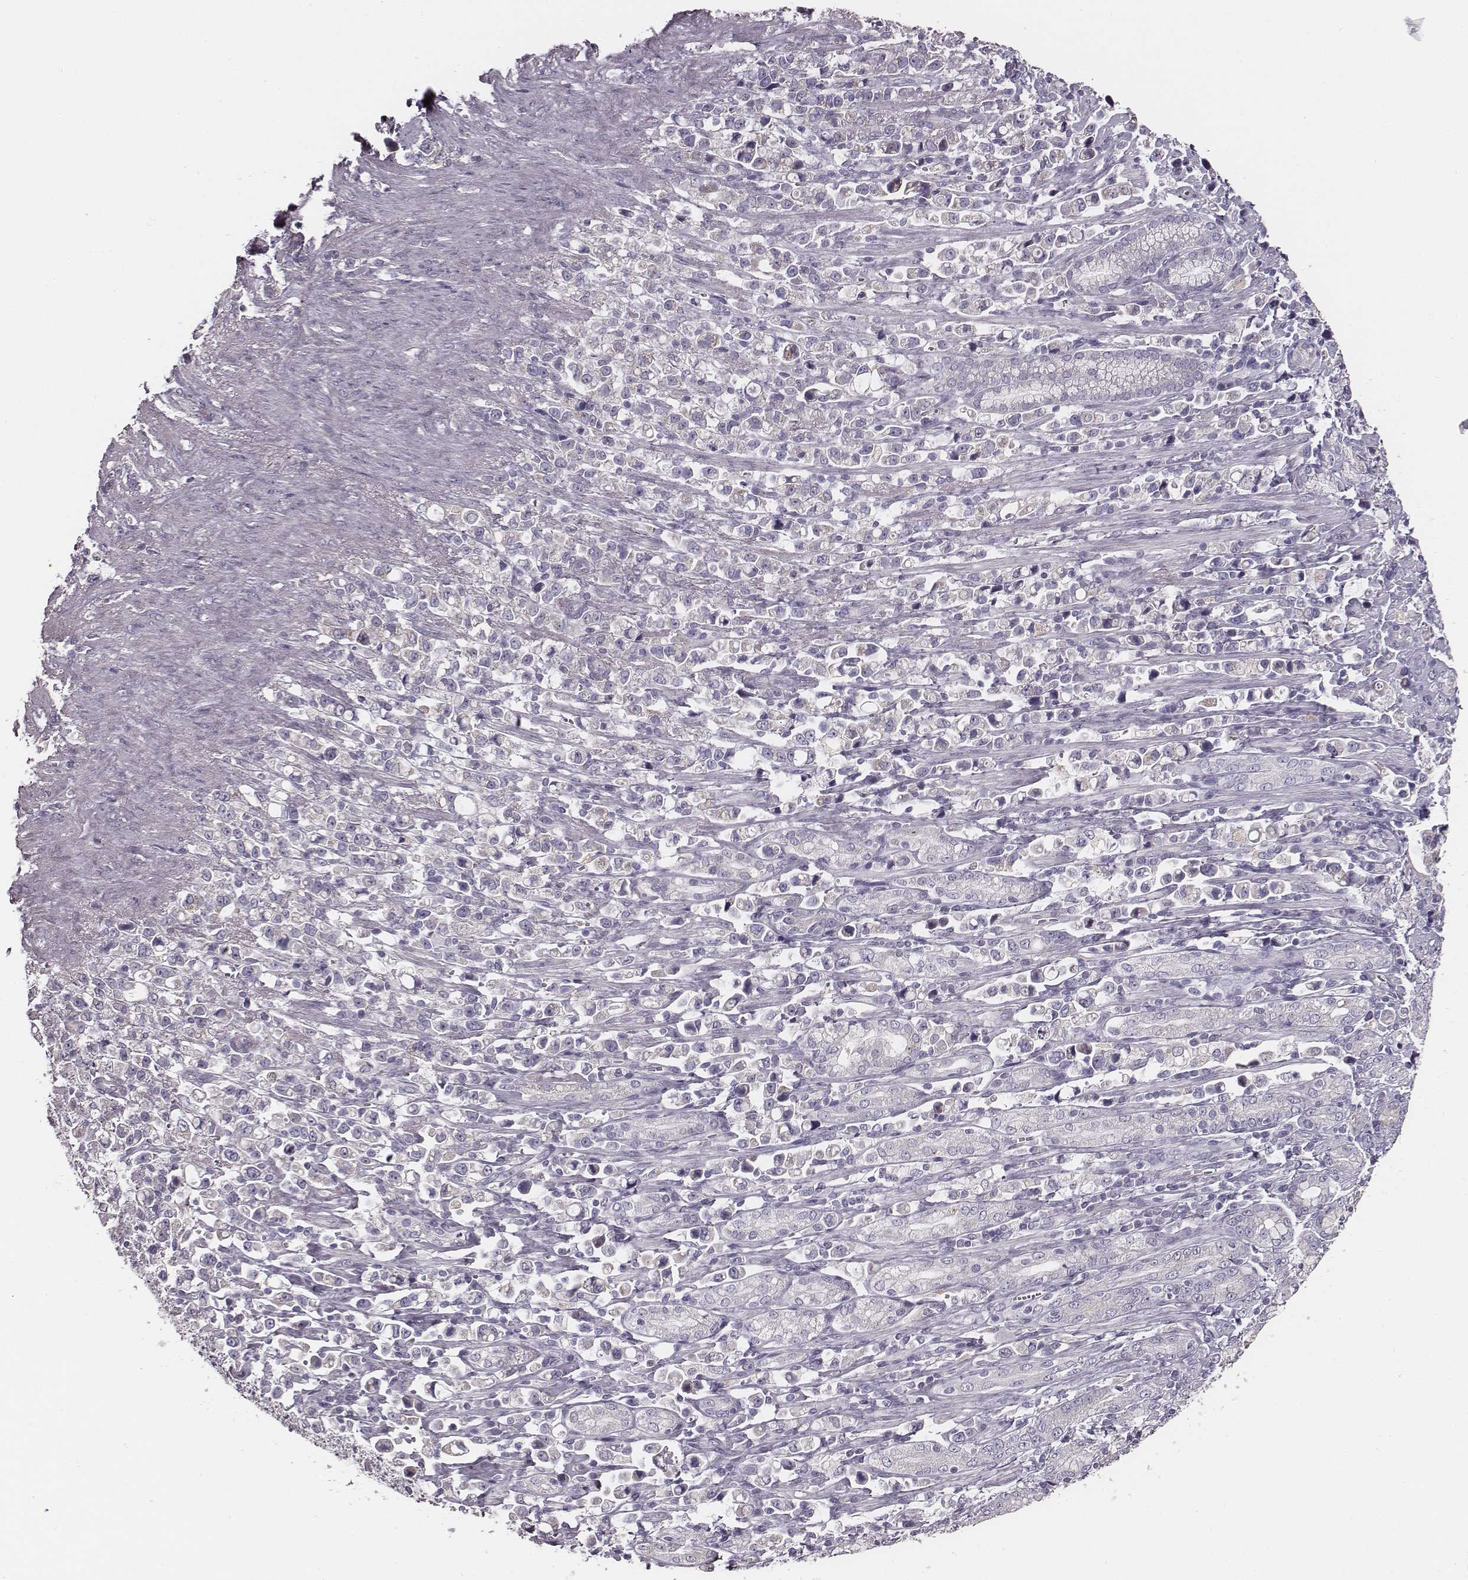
{"staining": {"intensity": "negative", "quantity": "none", "location": "none"}, "tissue": "stomach cancer", "cell_type": "Tumor cells", "image_type": "cancer", "snomed": [{"axis": "morphology", "description": "Adenocarcinoma, NOS"}, {"axis": "topography", "description": "Stomach"}], "caption": "Immunohistochemistry (IHC) histopathology image of adenocarcinoma (stomach) stained for a protein (brown), which shows no expression in tumor cells.", "gene": "UBL4B", "patient": {"sex": "male", "age": 63}}